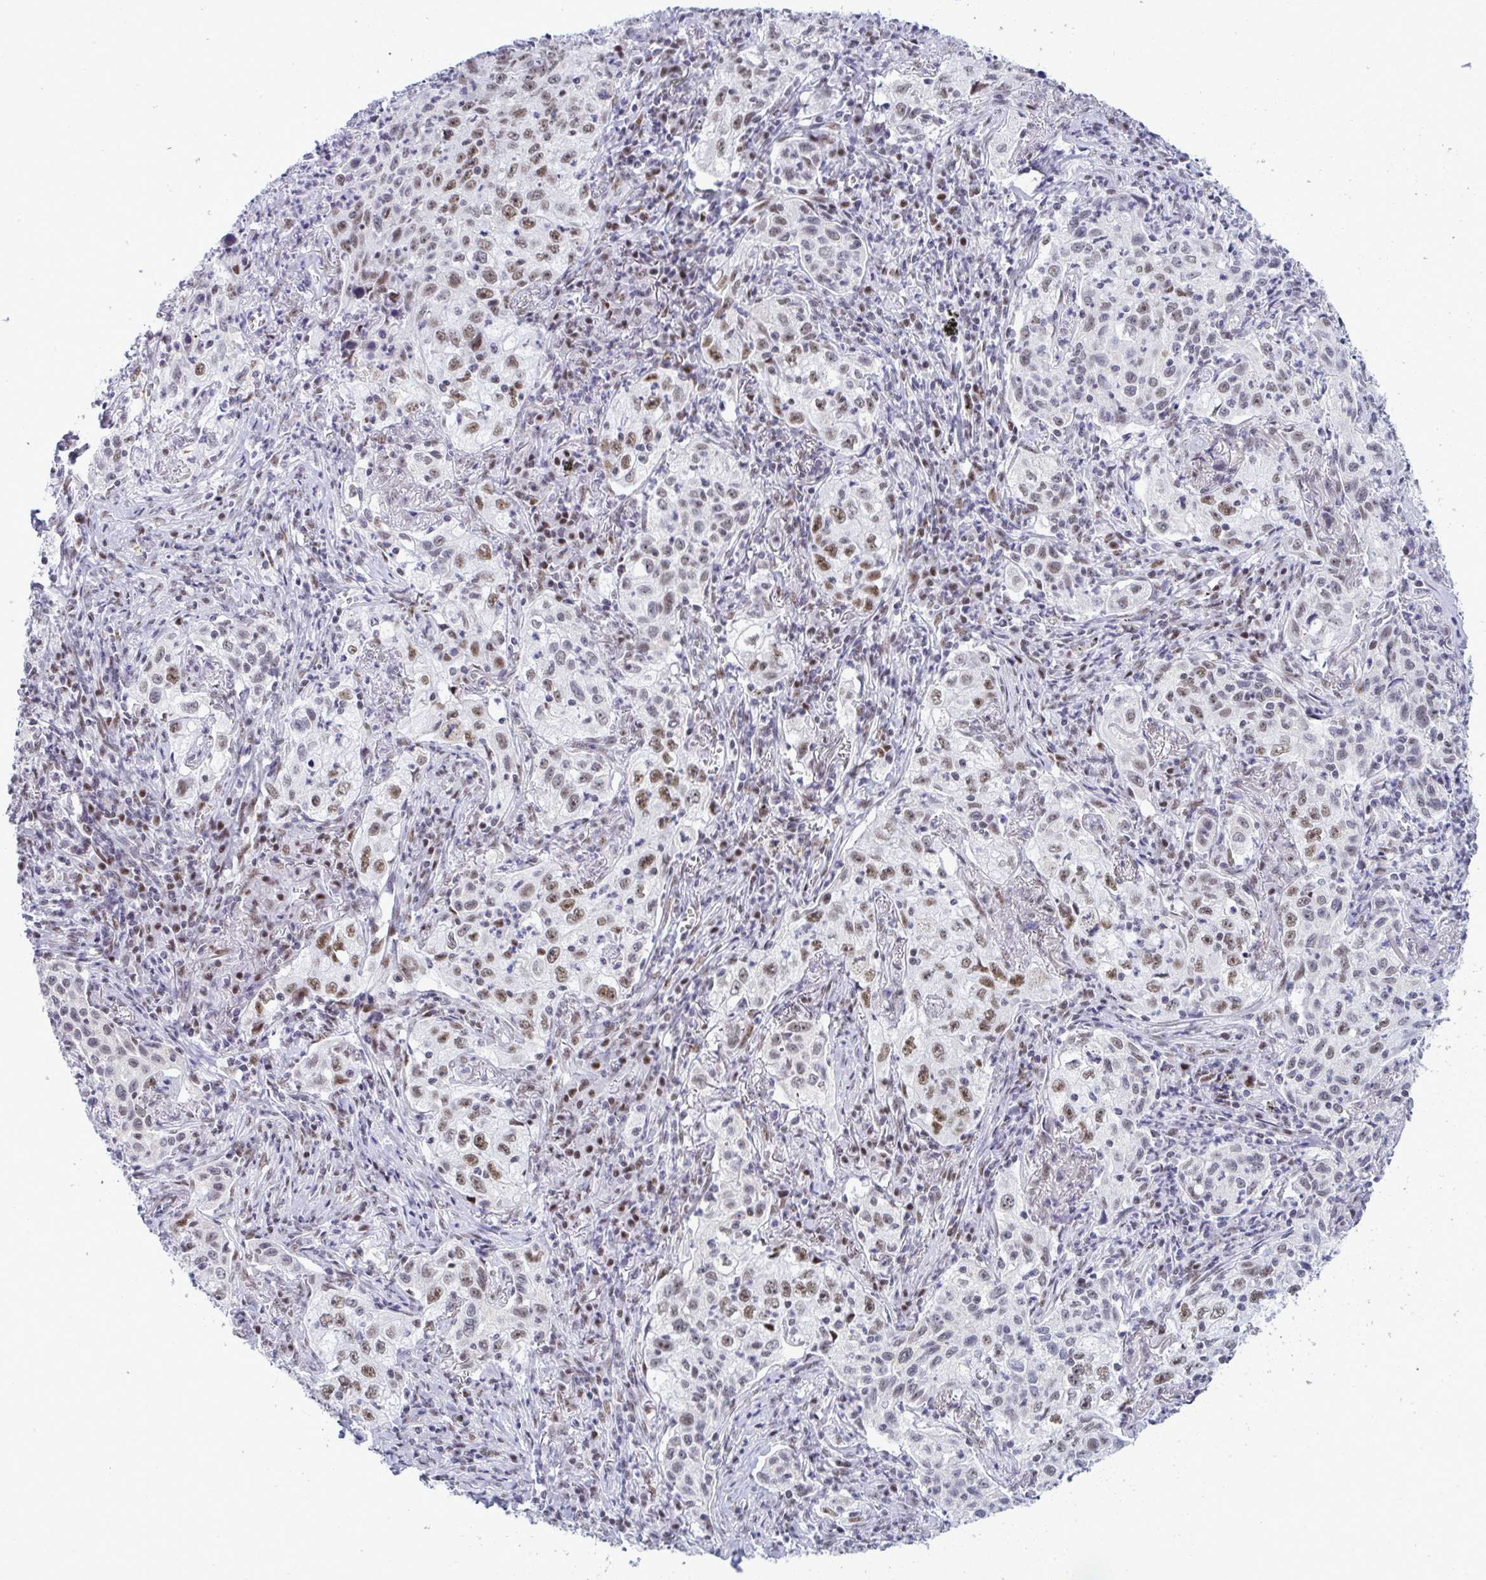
{"staining": {"intensity": "moderate", "quantity": "25%-75%", "location": "nuclear"}, "tissue": "lung cancer", "cell_type": "Tumor cells", "image_type": "cancer", "snomed": [{"axis": "morphology", "description": "Squamous cell carcinoma, NOS"}, {"axis": "topography", "description": "Lung"}], "caption": "An immunohistochemistry (IHC) photomicrograph of tumor tissue is shown. Protein staining in brown labels moderate nuclear positivity in lung cancer within tumor cells.", "gene": "PPP1R10", "patient": {"sex": "male", "age": 71}}